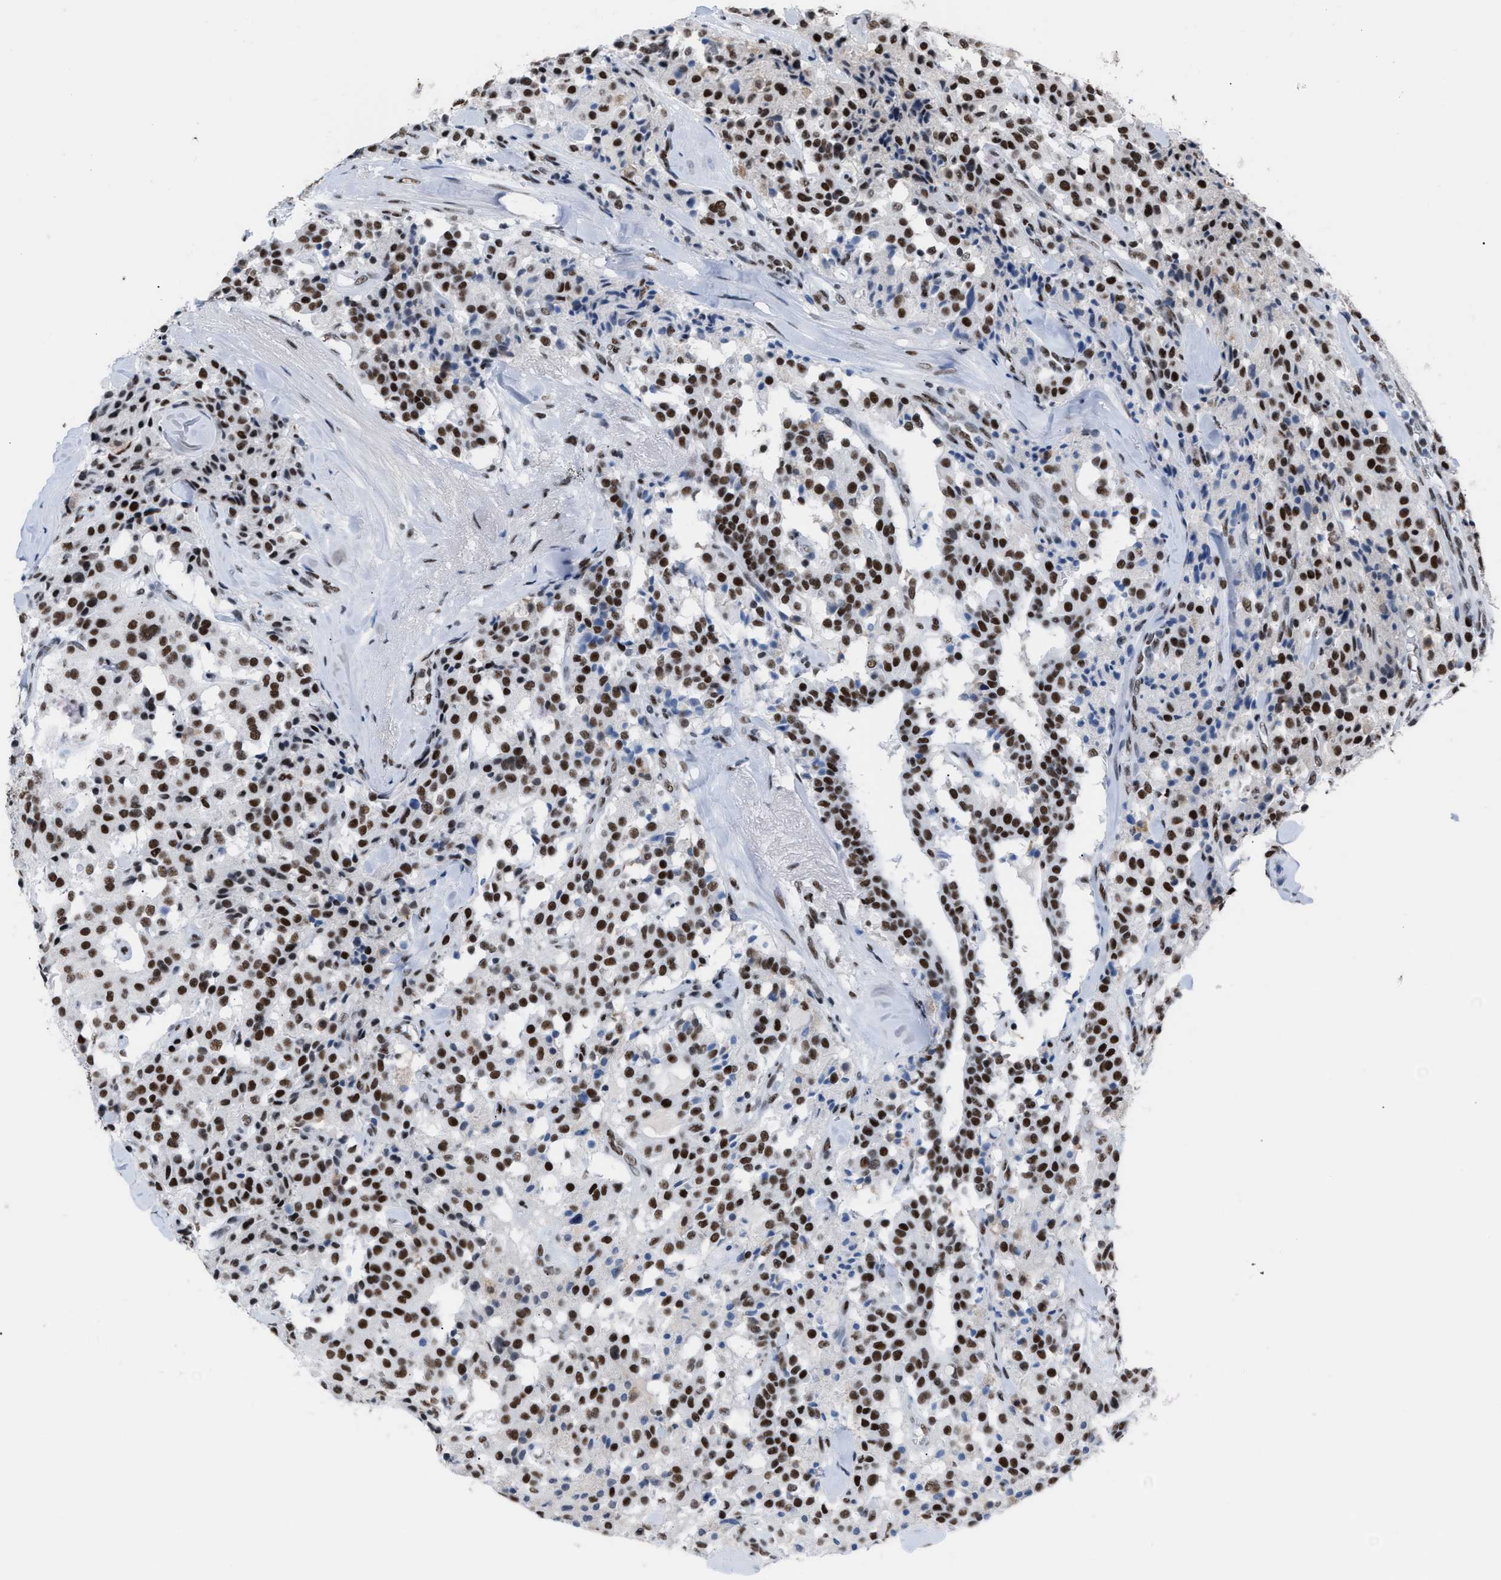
{"staining": {"intensity": "strong", "quantity": ">75%", "location": "nuclear"}, "tissue": "carcinoid", "cell_type": "Tumor cells", "image_type": "cancer", "snomed": [{"axis": "morphology", "description": "Carcinoid, malignant, NOS"}, {"axis": "topography", "description": "Lung"}], "caption": "Malignant carcinoid stained with IHC exhibits strong nuclear positivity in approximately >75% of tumor cells. Immunohistochemistry stains the protein of interest in brown and the nuclei are stained blue.", "gene": "CCAR2", "patient": {"sex": "male", "age": 30}}